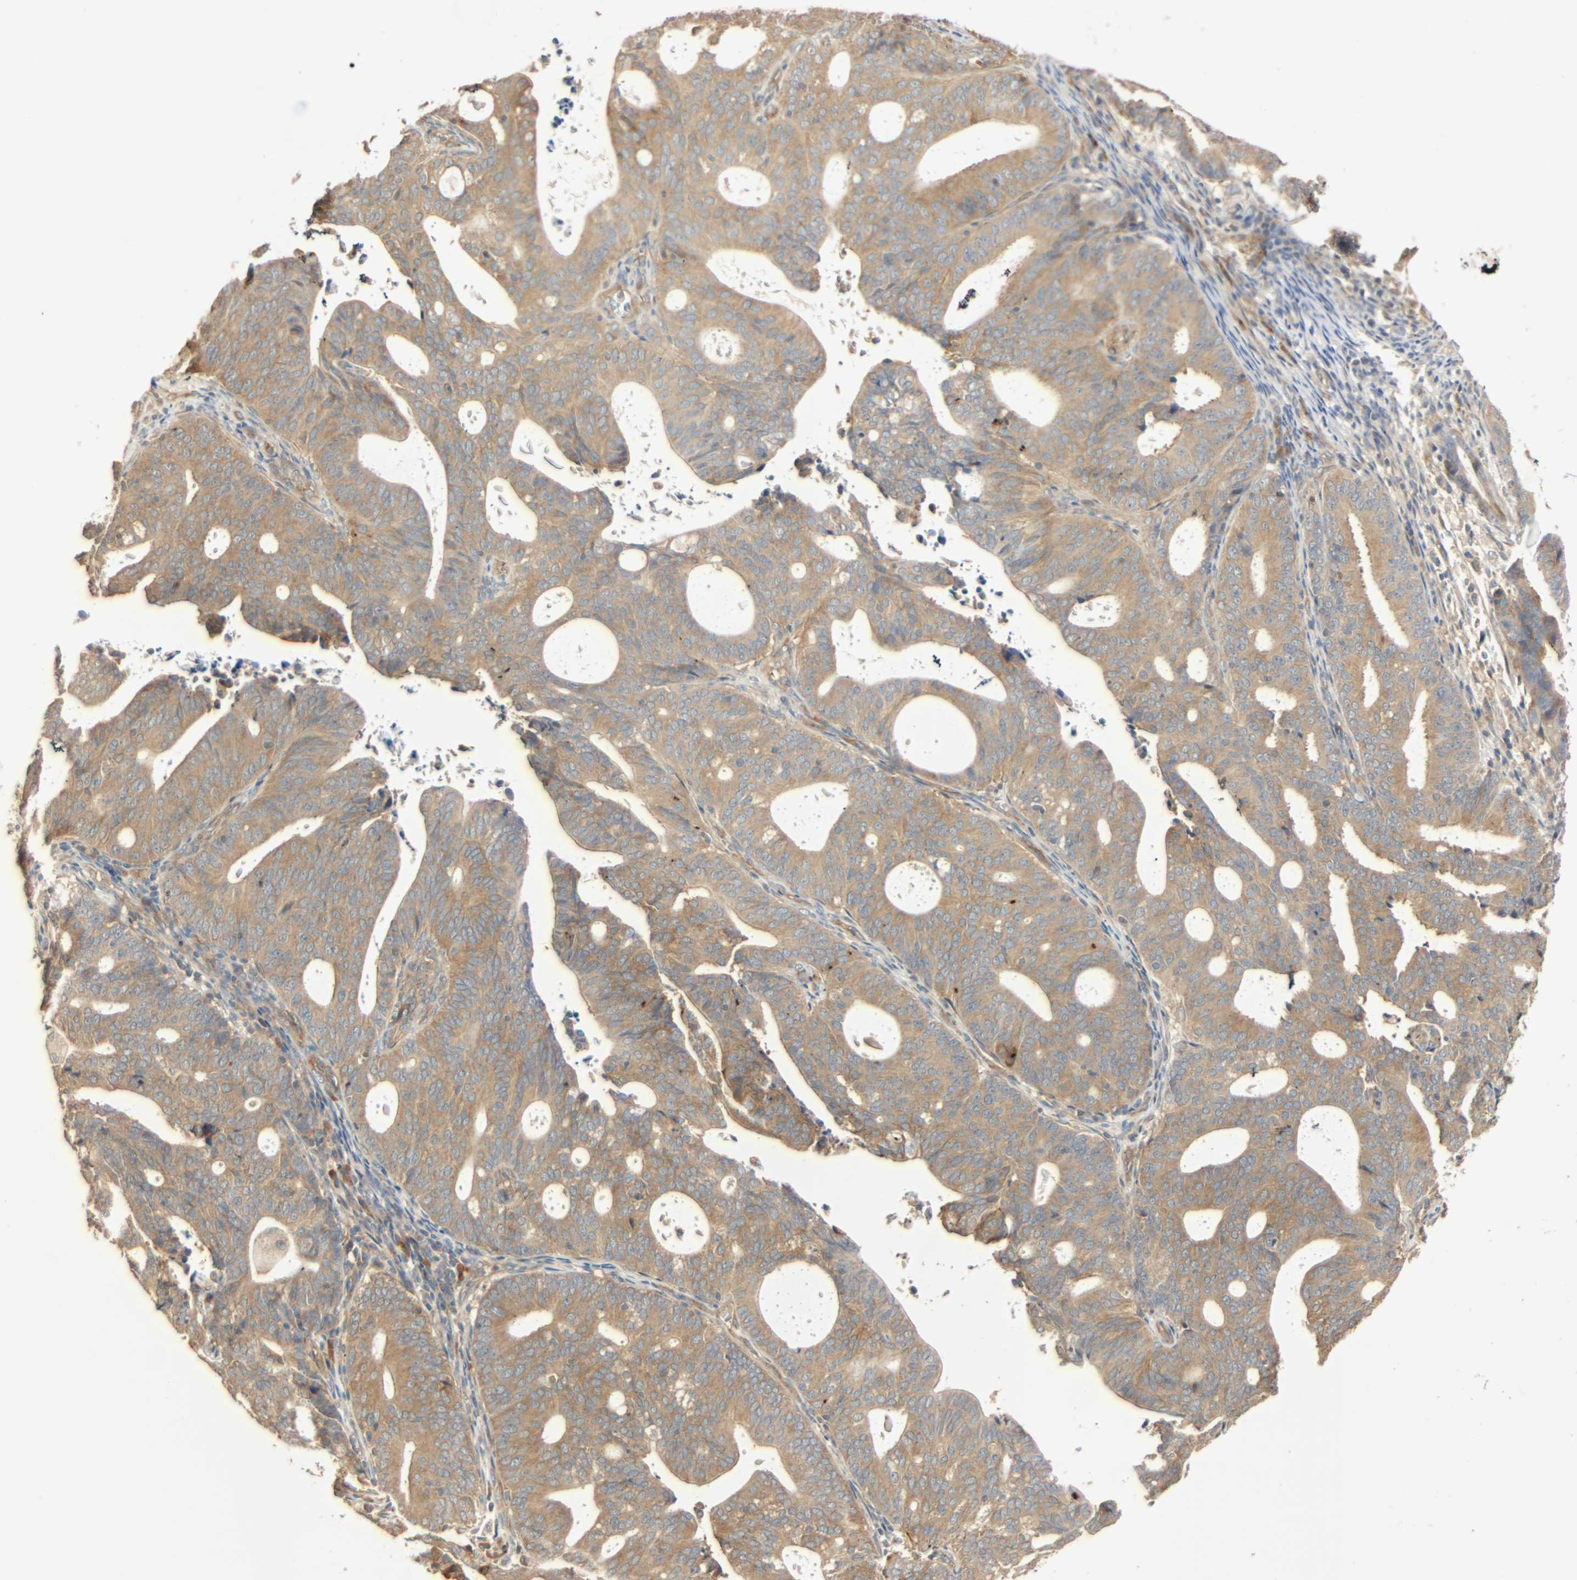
{"staining": {"intensity": "moderate", "quantity": ">75%", "location": "cytoplasmic/membranous"}, "tissue": "endometrial cancer", "cell_type": "Tumor cells", "image_type": "cancer", "snomed": [{"axis": "morphology", "description": "Adenocarcinoma, NOS"}, {"axis": "topography", "description": "Uterus"}], "caption": "A histopathology image showing moderate cytoplasmic/membranous positivity in approximately >75% of tumor cells in endometrial adenocarcinoma, as visualized by brown immunohistochemical staining.", "gene": "GALK1", "patient": {"sex": "female", "age": 83}}